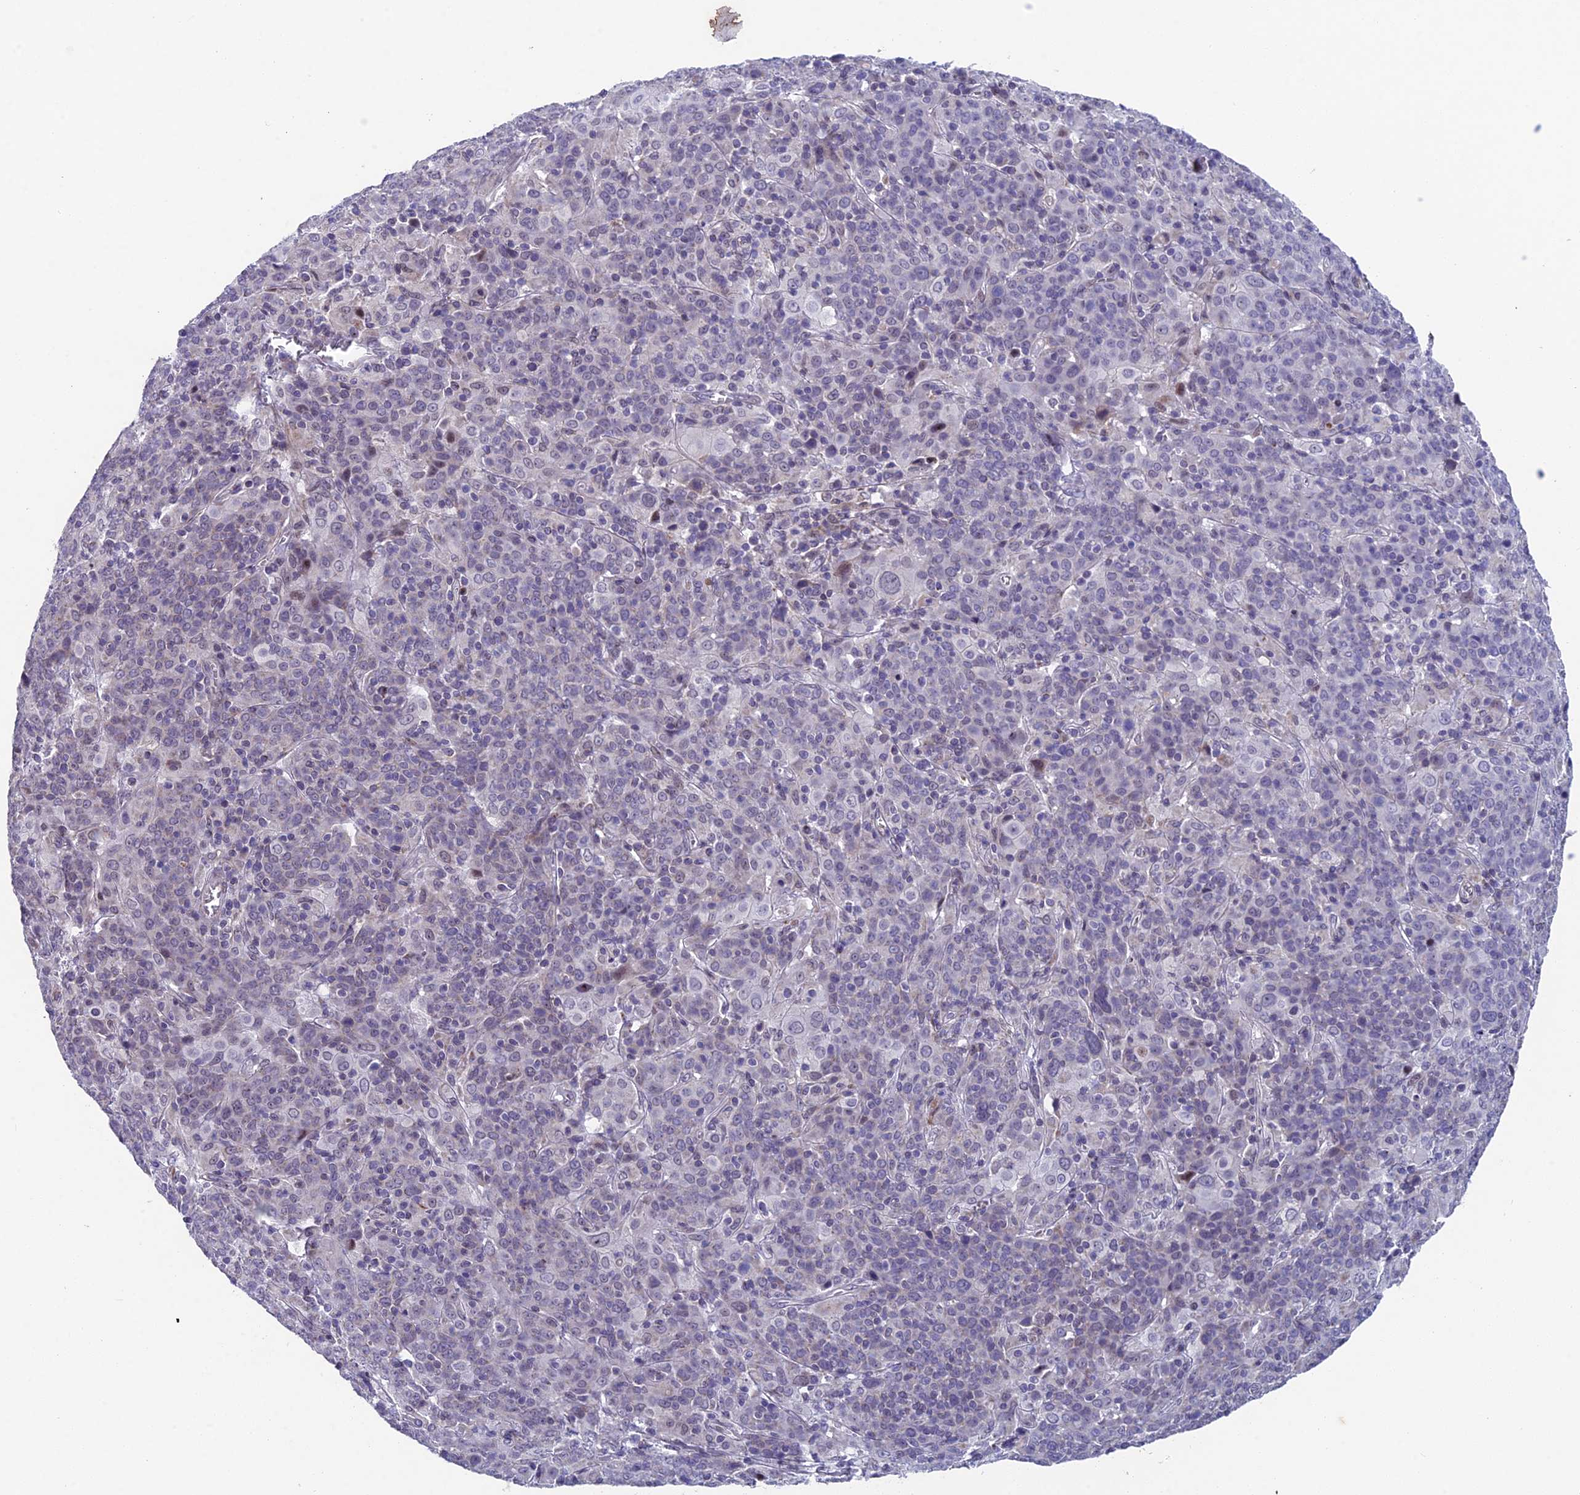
{"staining": {"intensity": "negative", "quantity": "none", "location": "none"}, "tissue": "cervical cancer", "cell_type": "Tumor cells", "image_type": "cancer", "snomed": [{"axis": "morphology", "description": "Squamous cell carcinoma, NOS"}, {"axis": "topography", "description": "Cervix"}], "caption": "Protein analysis of cervical squamous cell carcinoma displays no significant positivity in tumor cells.", "gene": "XKR9", "patient": {"sex": "female", "age": 67}}